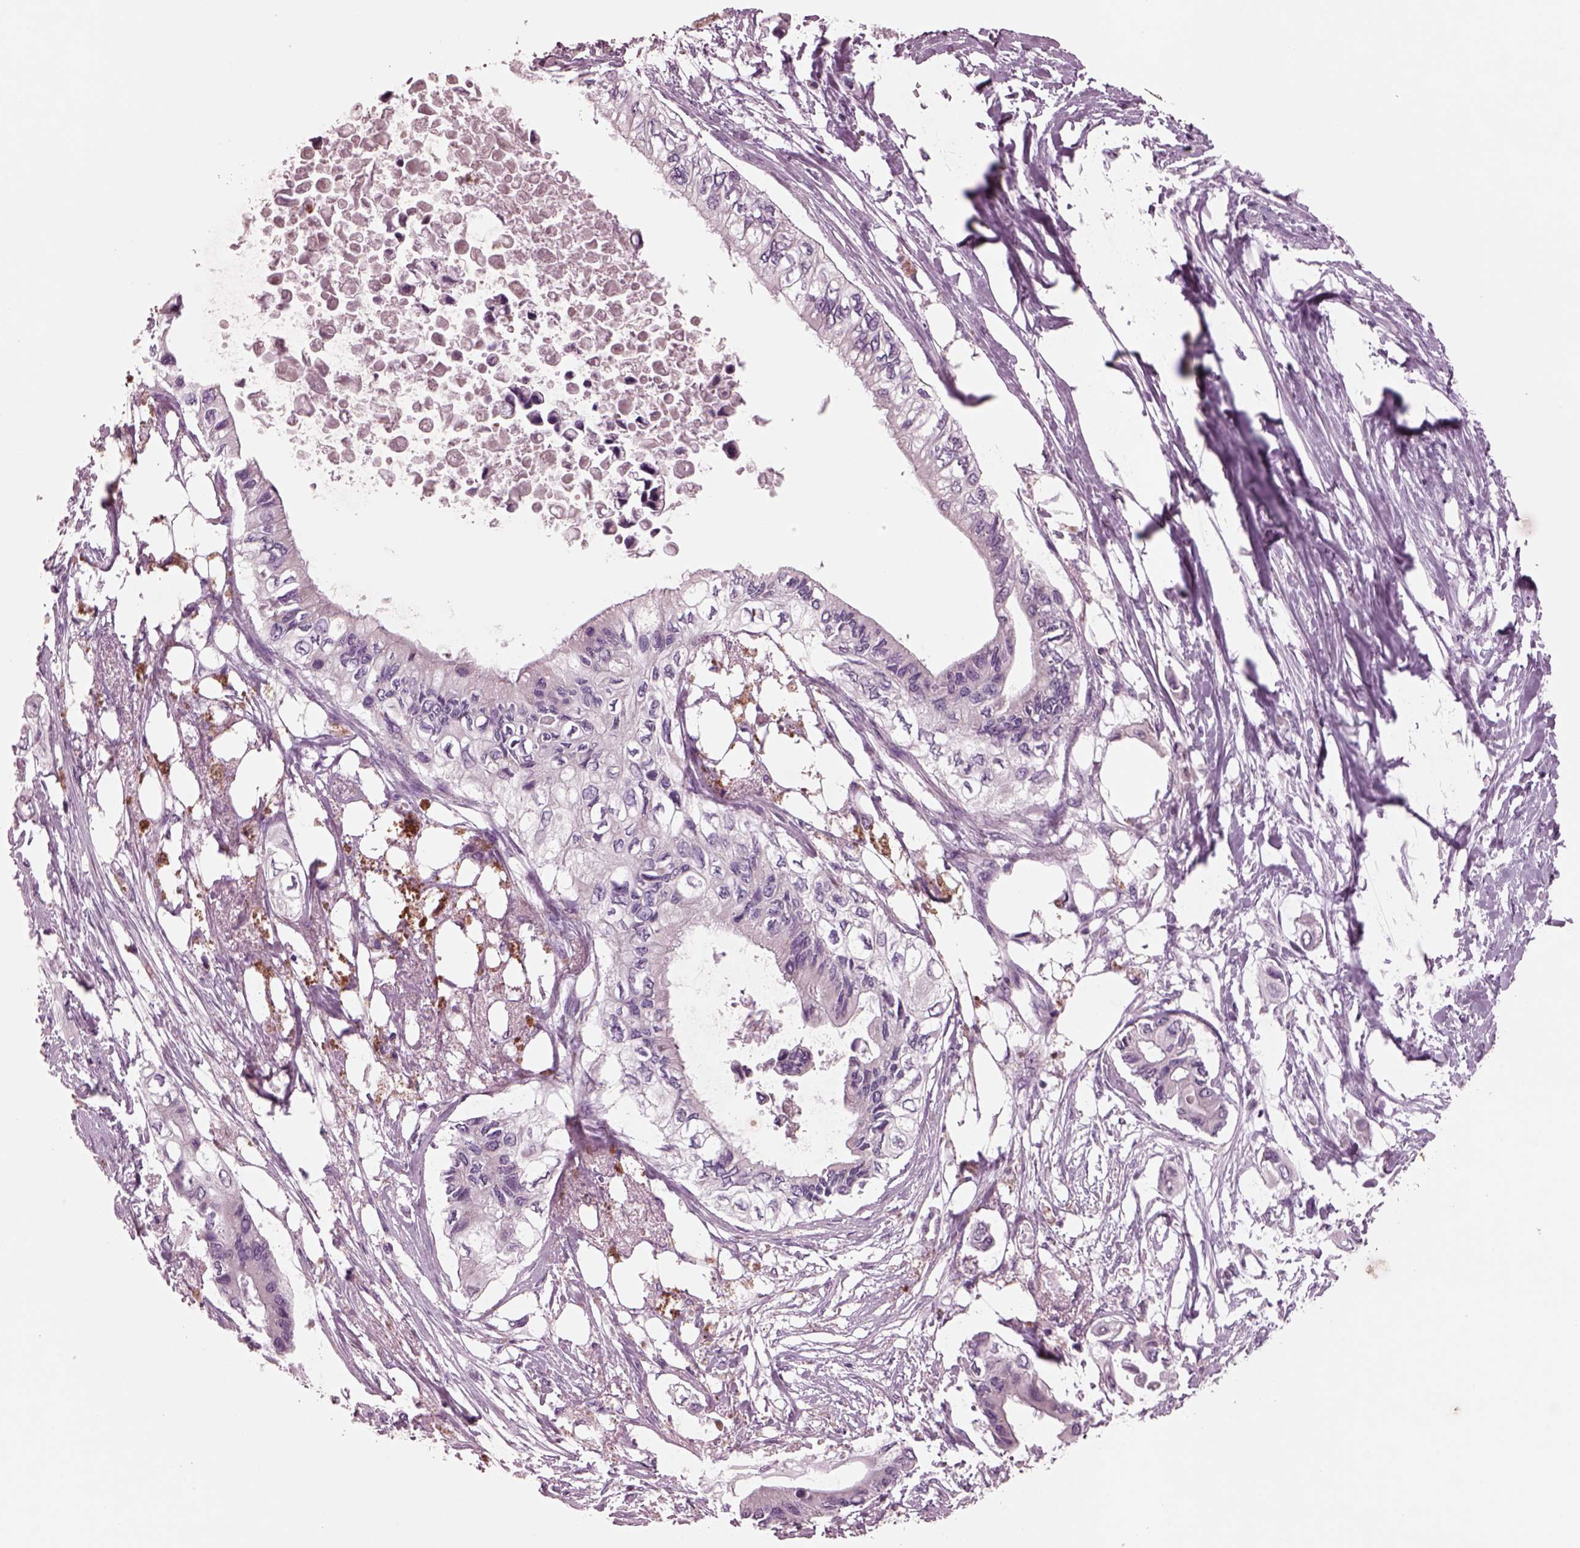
{"staining": {"intensity": "negative", "quantity": "none", "location": "none"}, "tissue": "pancreatic cancer", "cell_type": "Tumor cells", "image_type": "cancer", "snomed": [{"axis": "morphology", "description": "Adenocarcinoma, NOS"}, {"axis": "topography", "description": "Pancreas"}], "caption": "Protein analysis of adenocarcinoma (pancreatic) reveals no significant staining in tumor cells.", "gene": "AP4M1", "patient": {"sex": "female", "age": 63}}